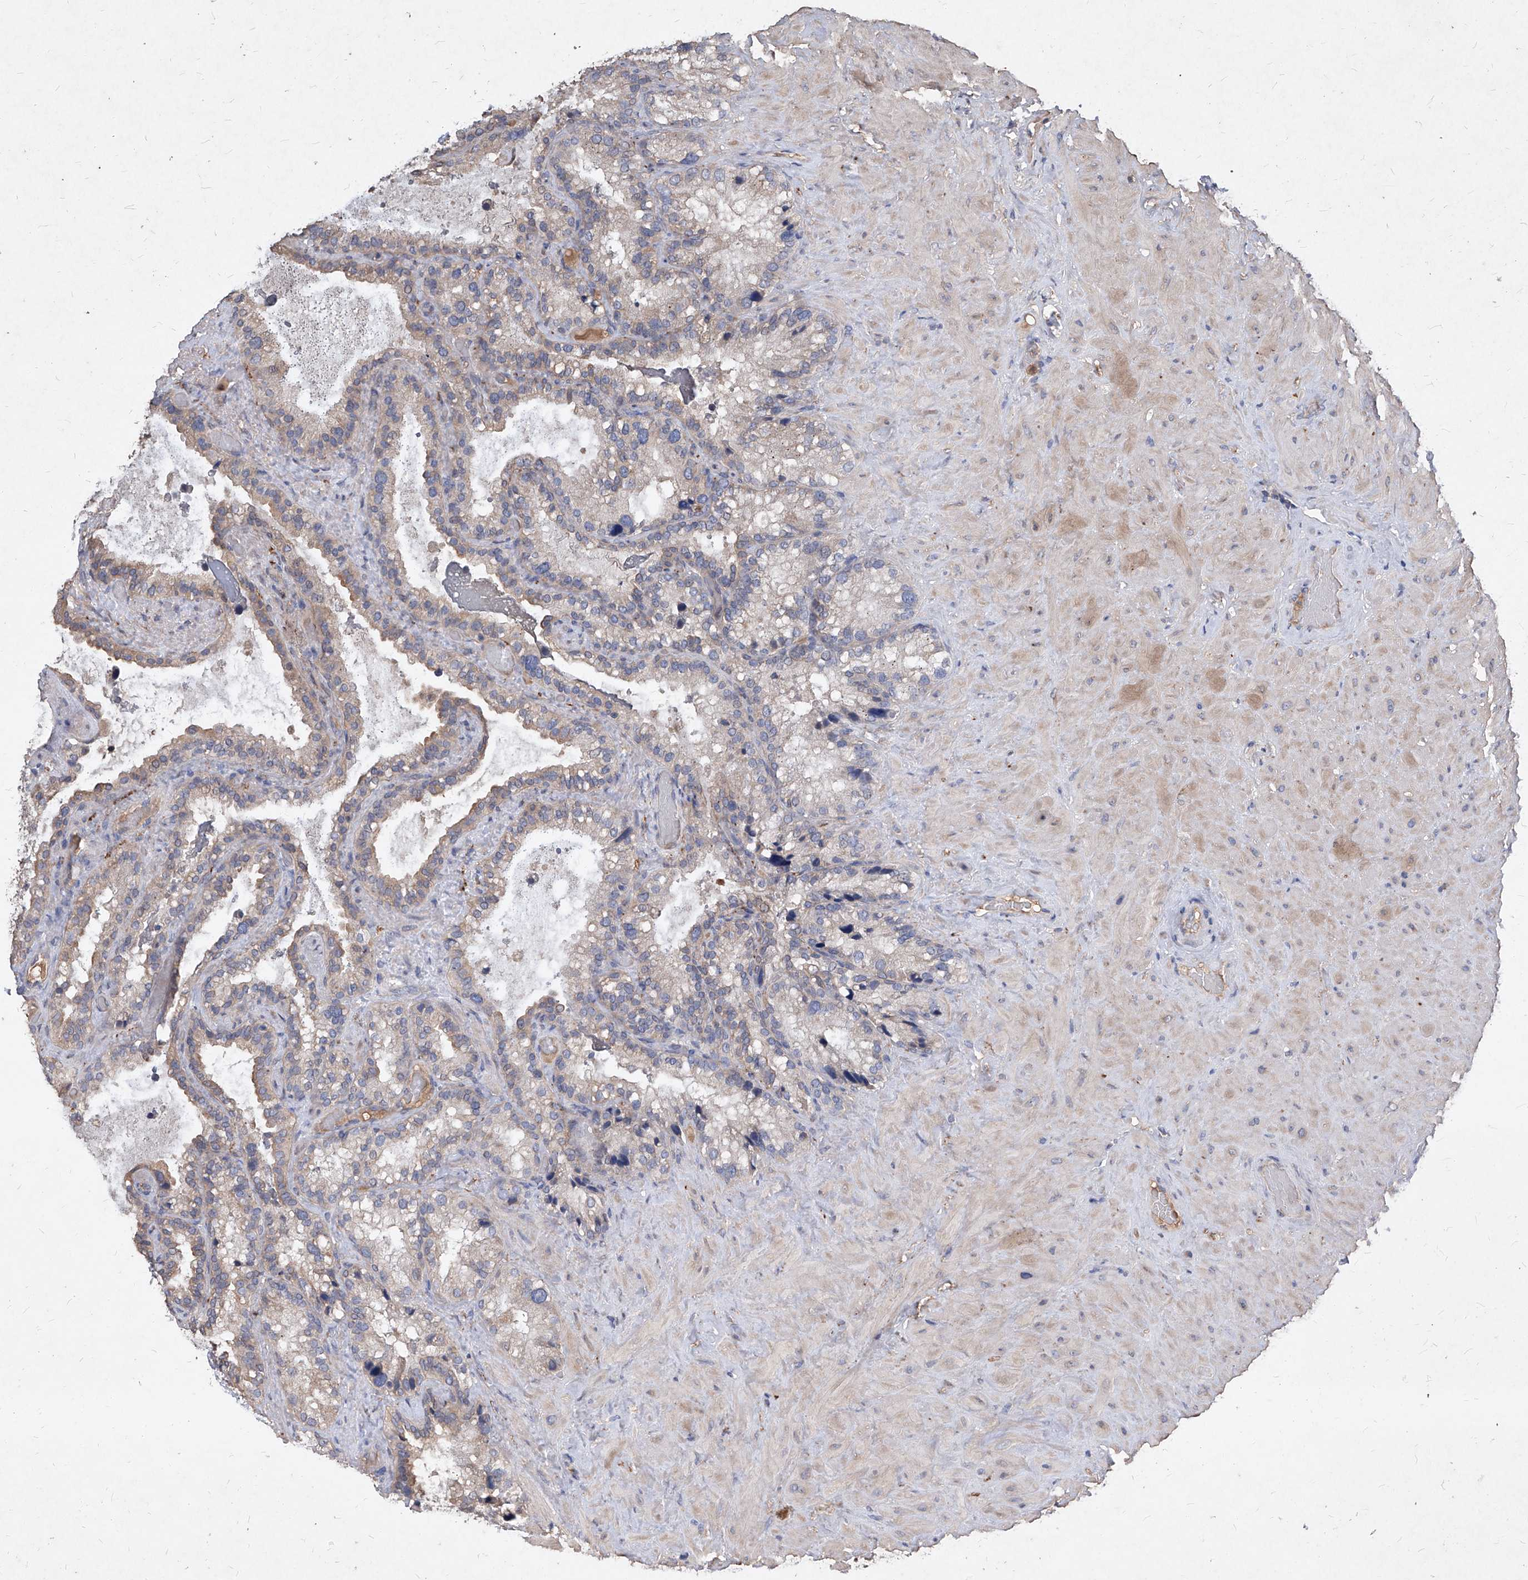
{"staining": {"intensity": "weak", "quantity": "25%-75%", "location": "cytoplasmic/membranous"}, "tissue": "seminal vesicle", "cell_type": "Glandular cells", "image_type": "normal", "snomed": [{"axis": "morphology", "description": "Normal tissue, NOS"}, {"axis": "topography", "description": "Prostate"}, {"axis": "topography", "description": "Seminal veicle"}], "caption": "Protein analysis of normal seminal vesicle shows weak cytoplasmic/membranous positivity in approximately 25%-75% of glandular cells.", "gene": "SYNGR1", "patient": {"sex": "male", "age": 68}}